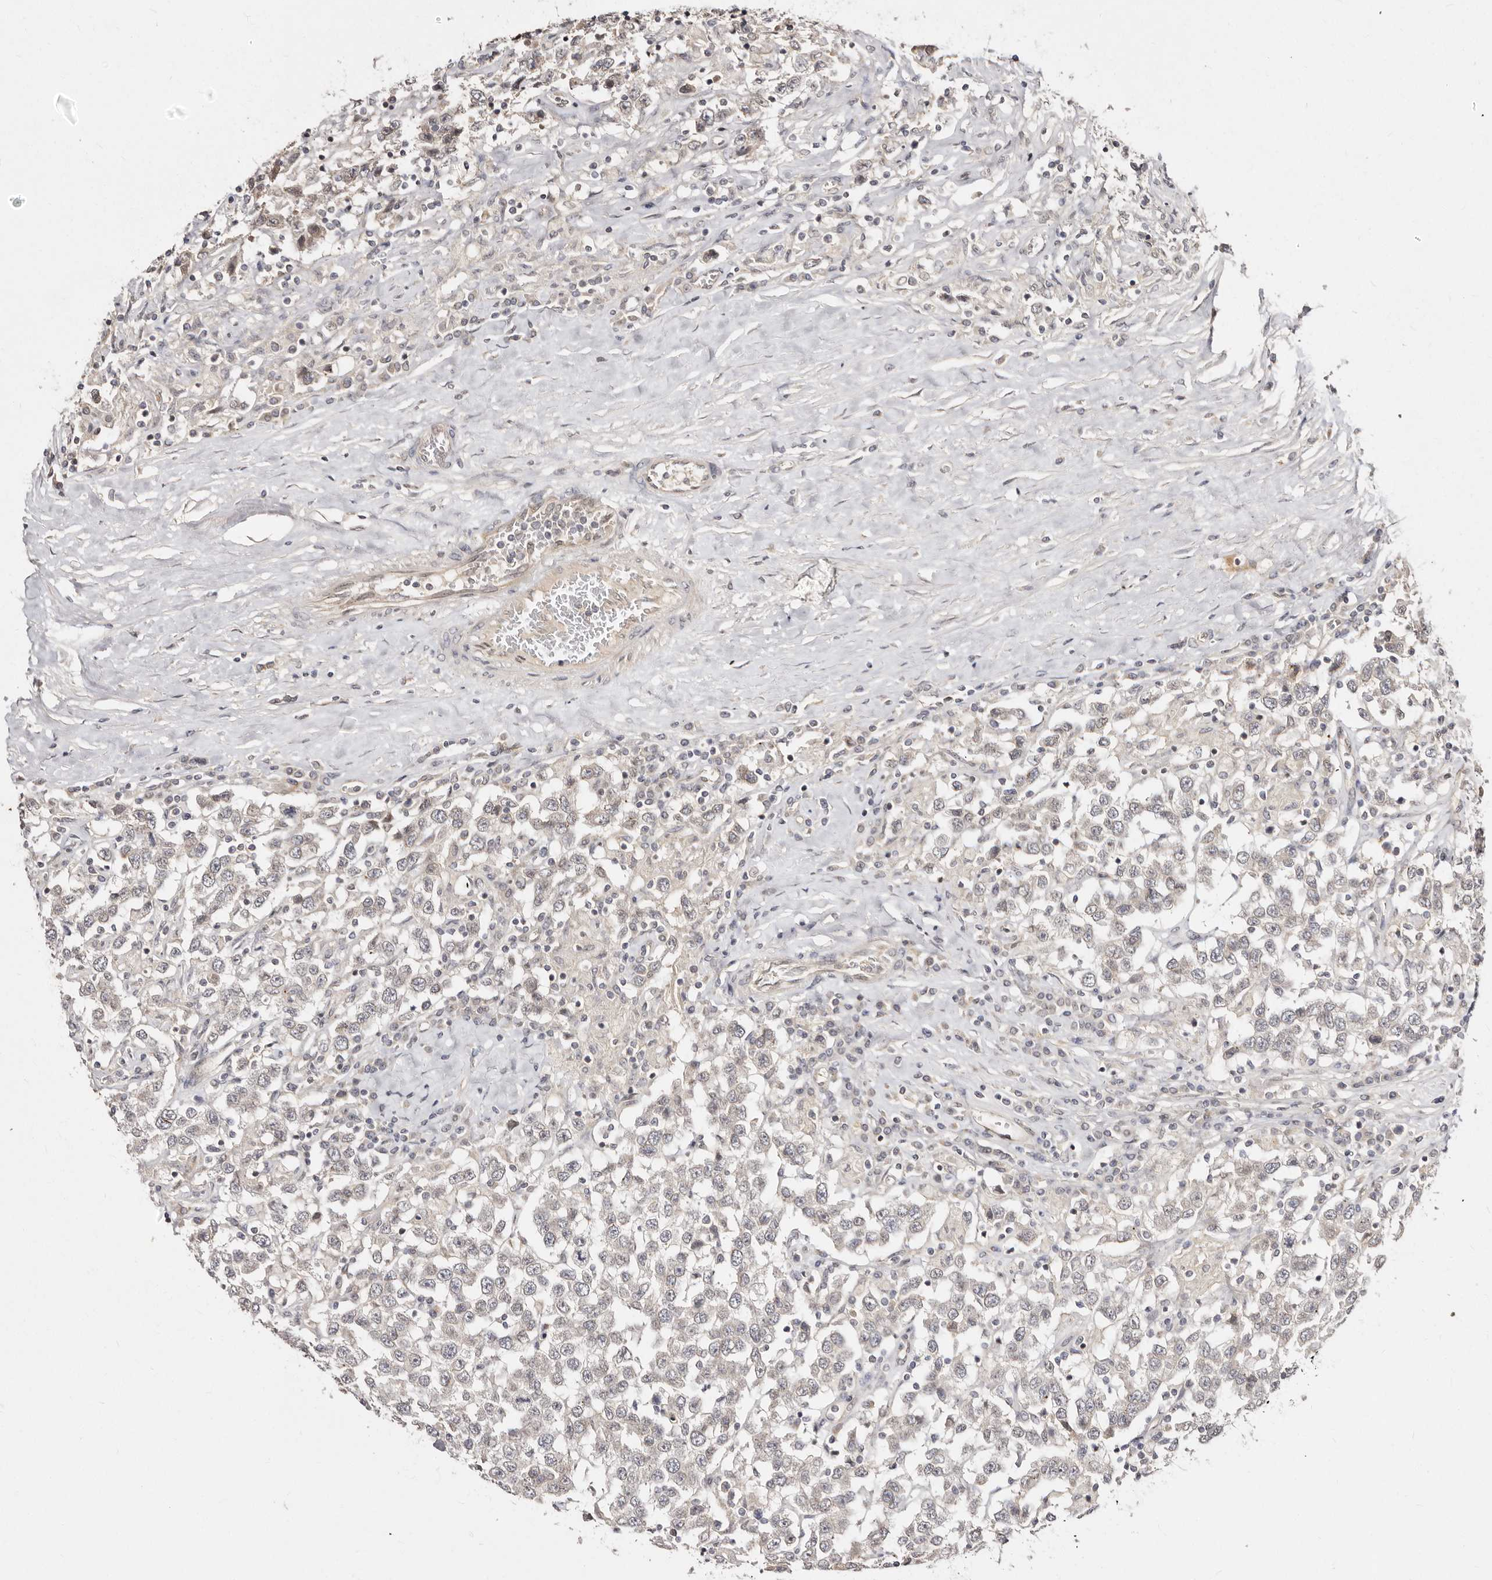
{"staining": {"intensity": "negative", "quantity": "none", "location": "none"}, "tissue": "testis cancer", "cell_type": "Tumor cells", "image_type": "cancer", "snomed": [{"axis": "morphology", "description": "Seminoma, NOS"}, {"axis": "topography", "description": "Testis"}], "caption": "An IHC photomicrograph of testis cancer is shown. There is no staining in tumor cells of testis cancer.", "gene": "LCORL", "patient": {"sex": "male", "age": 41}}